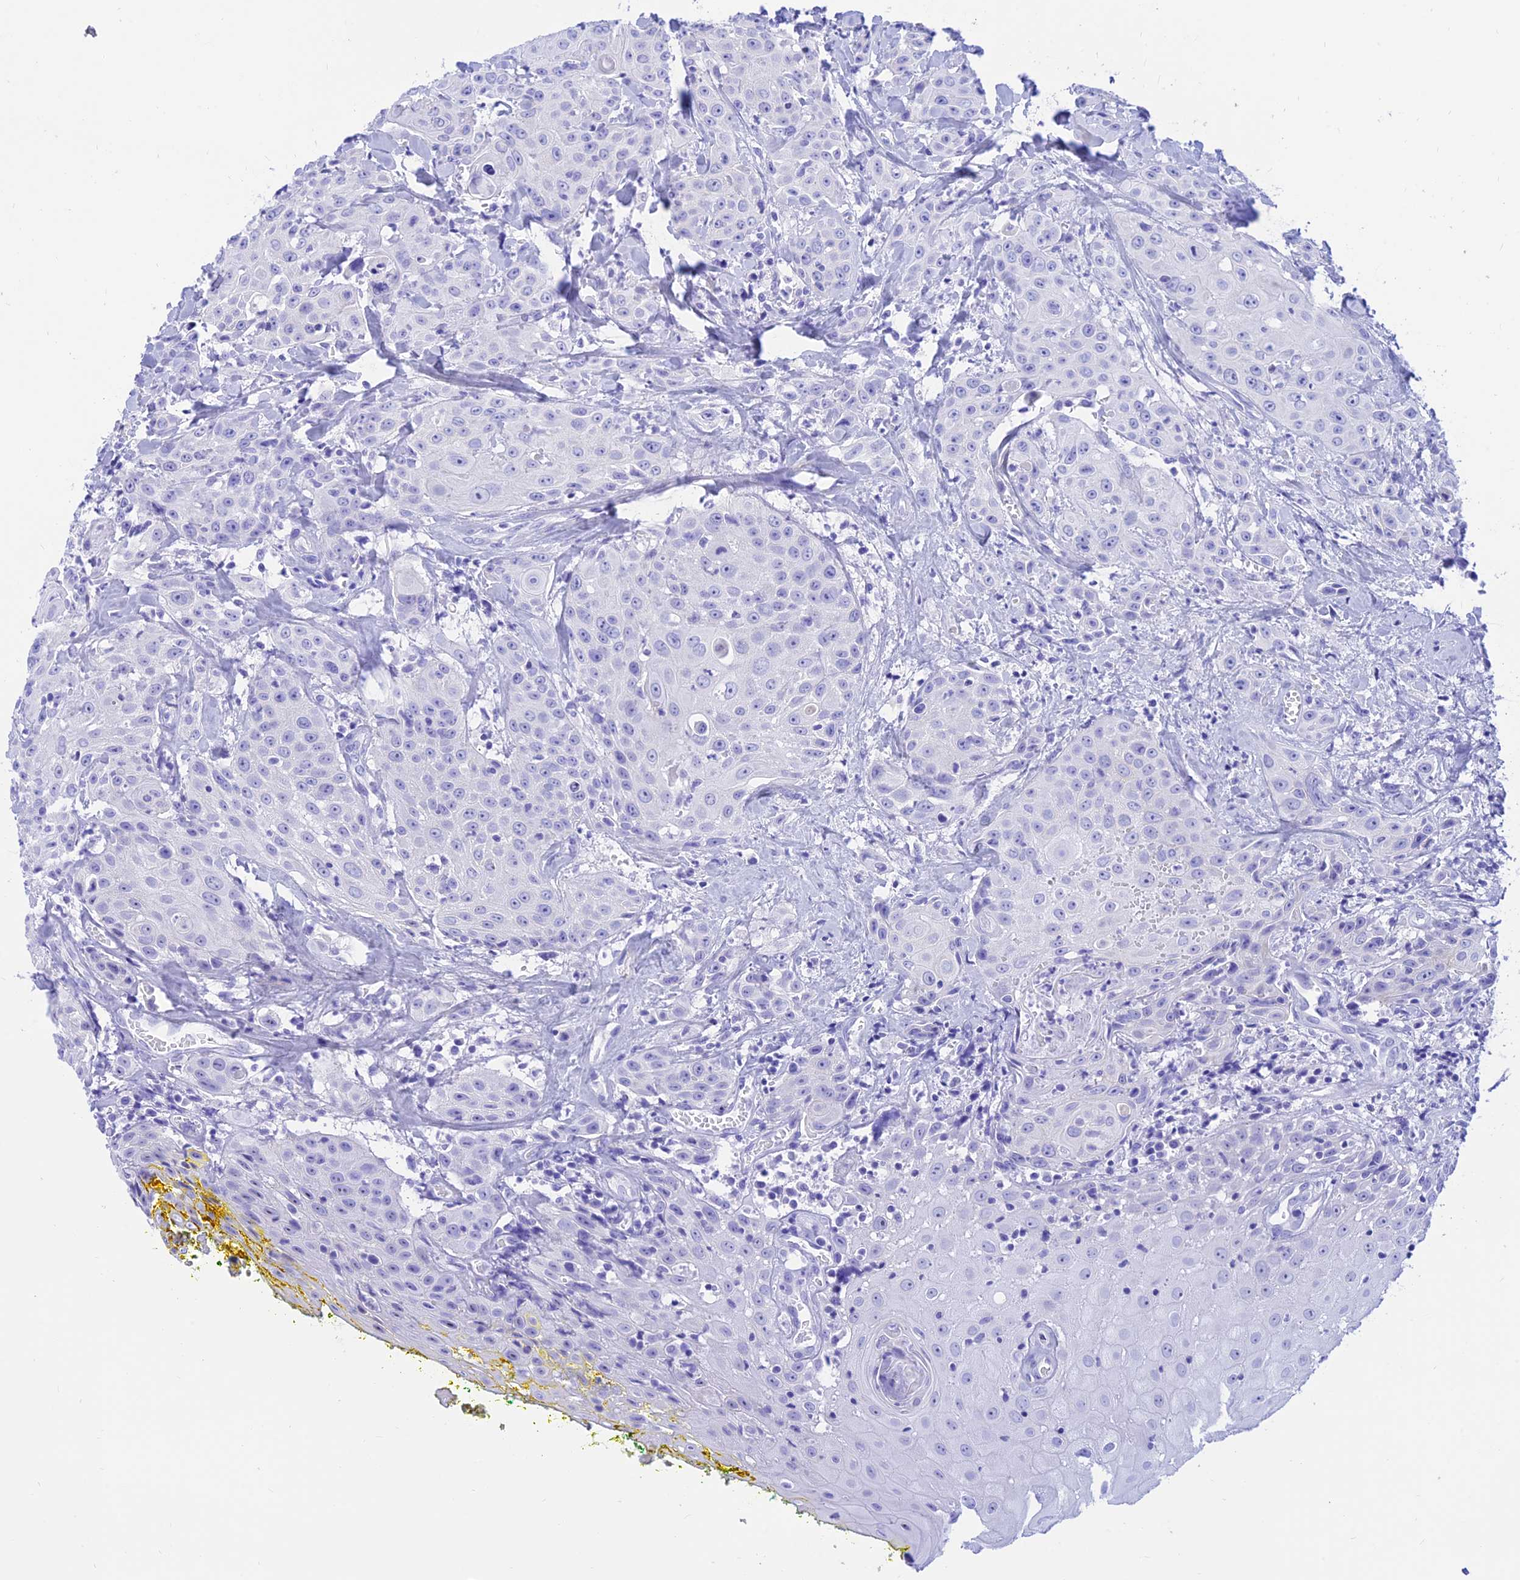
{"staining": {"intensity": "negative", "quantity": "none", "location": "none"}, "tissue": "head and neck cancer", "cell_type": "Tumor cells", "image_type": "cancer", "snomed": [{"axis": "morphology", "description": "Squamous cell carcinoma, NOS"}, {"axis": "topography", "description": "Oral tissue"}, {"axis": "topography", "description": "Head-Neck"}], "caption": "Immunohistochemistry (IHC) micrograph of squamous cell carcinoma (head and neck) stained for a protein (brown), which shows no expression in tumor cells. (DAB immunohistochemistry (IHC) visualized using brightfield microscopy, high magnification).", "gene": "PRNP", "patient": {"sex": "female", "age": 82}}